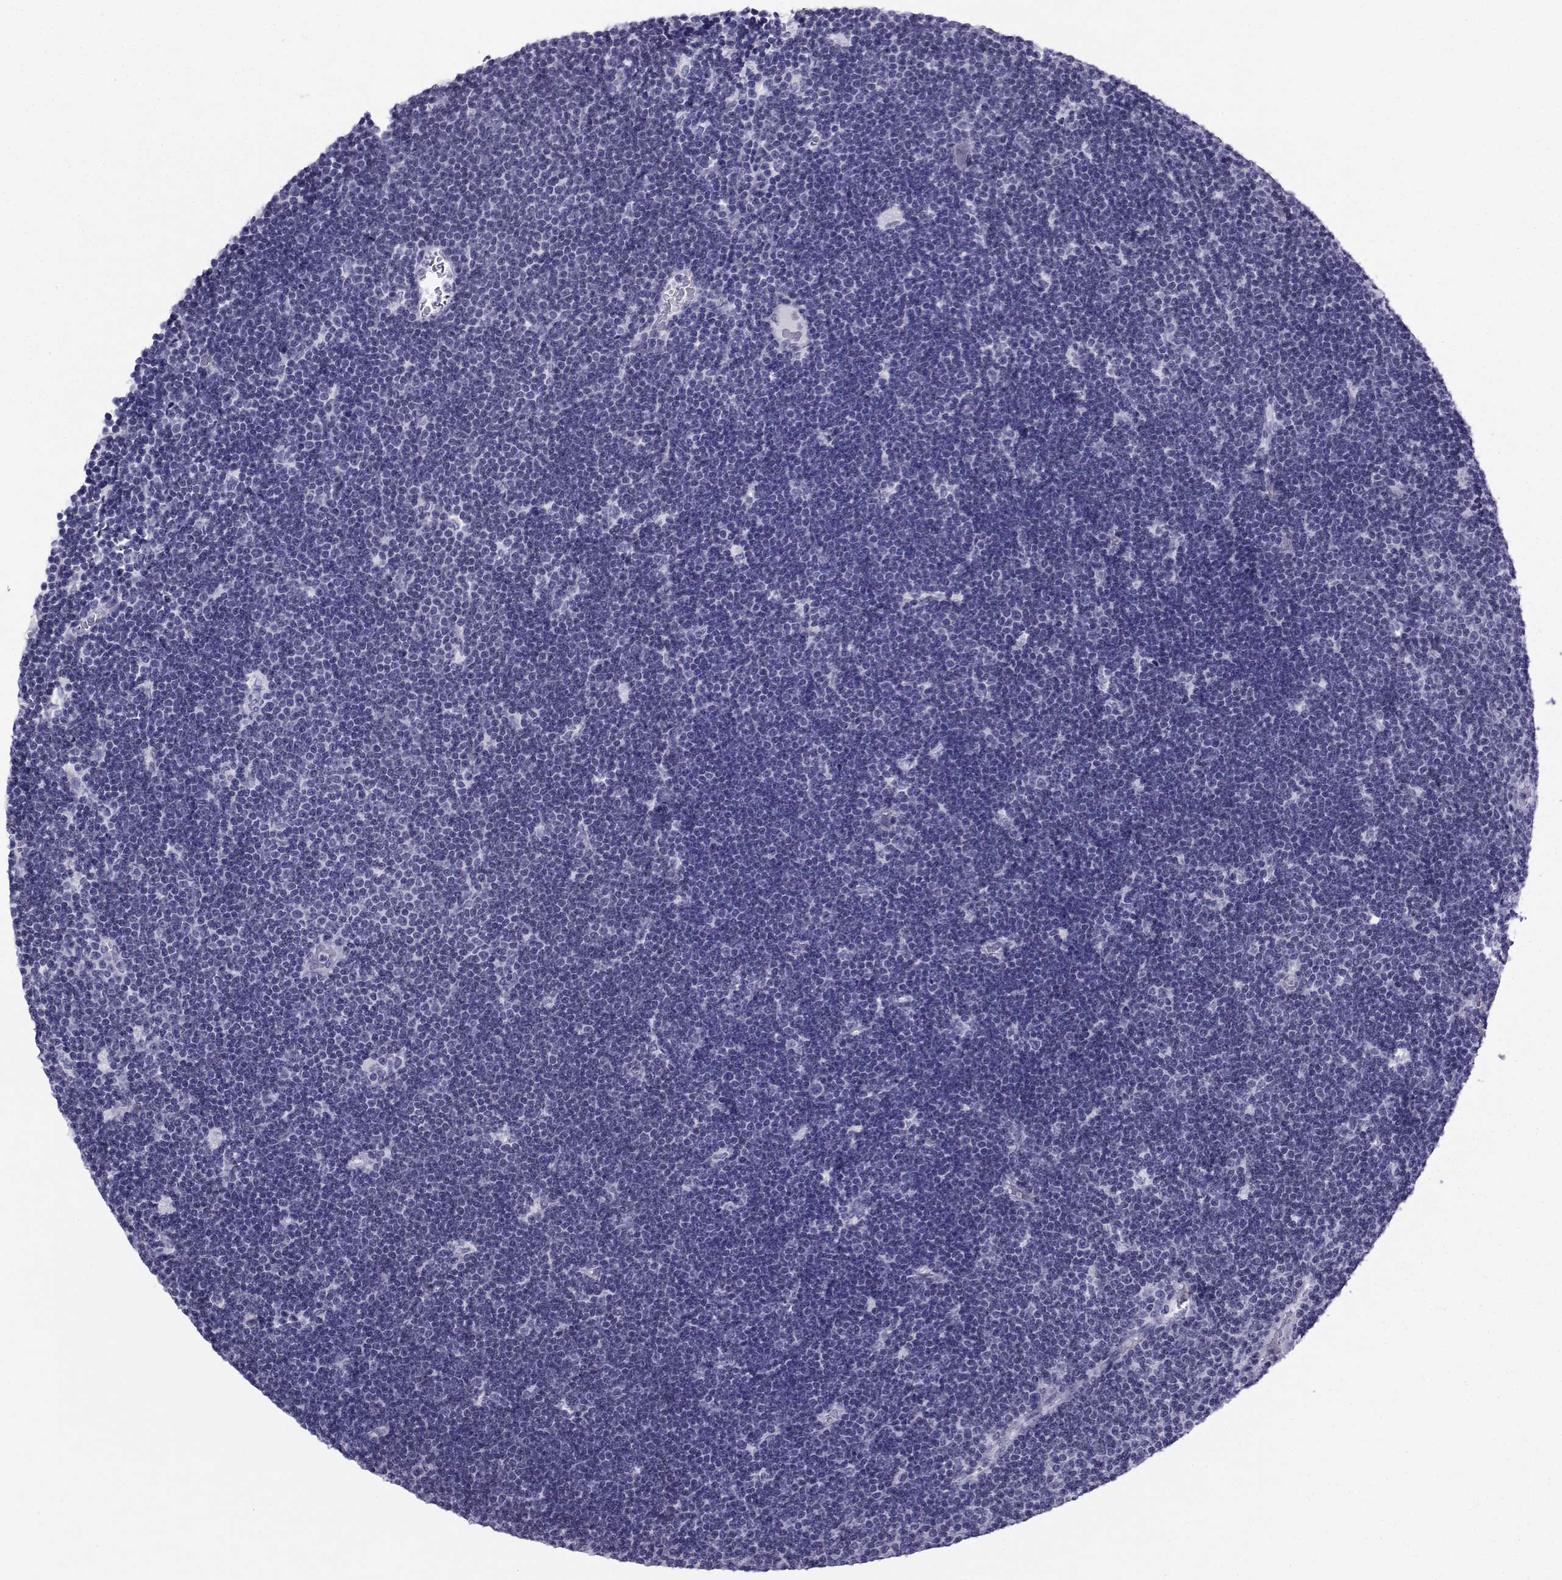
{"staining": {"intensity": "negative", "quantity": "none", "location": "none"}, "tissue": "lymphoma", "cell_type": "Tumor cells", "image_type": "cancer", "snomed": [{"axis": "morphology", "description": "Malignant lymphoma, non-Hodgkin's type, Low grade"}, {"axis": "topography", "description": "Brain"}], "caption": "An immunohistochemistry histopathology image of low-grade malignant lymphoma, non-Hodgkin's type is shown. There is no staining in tumor cells of low-grade malignant lymphoma, non-Hodgkin's type.", "gene": "SPANXD", "patient": {"sex": "female", "age": 66}}